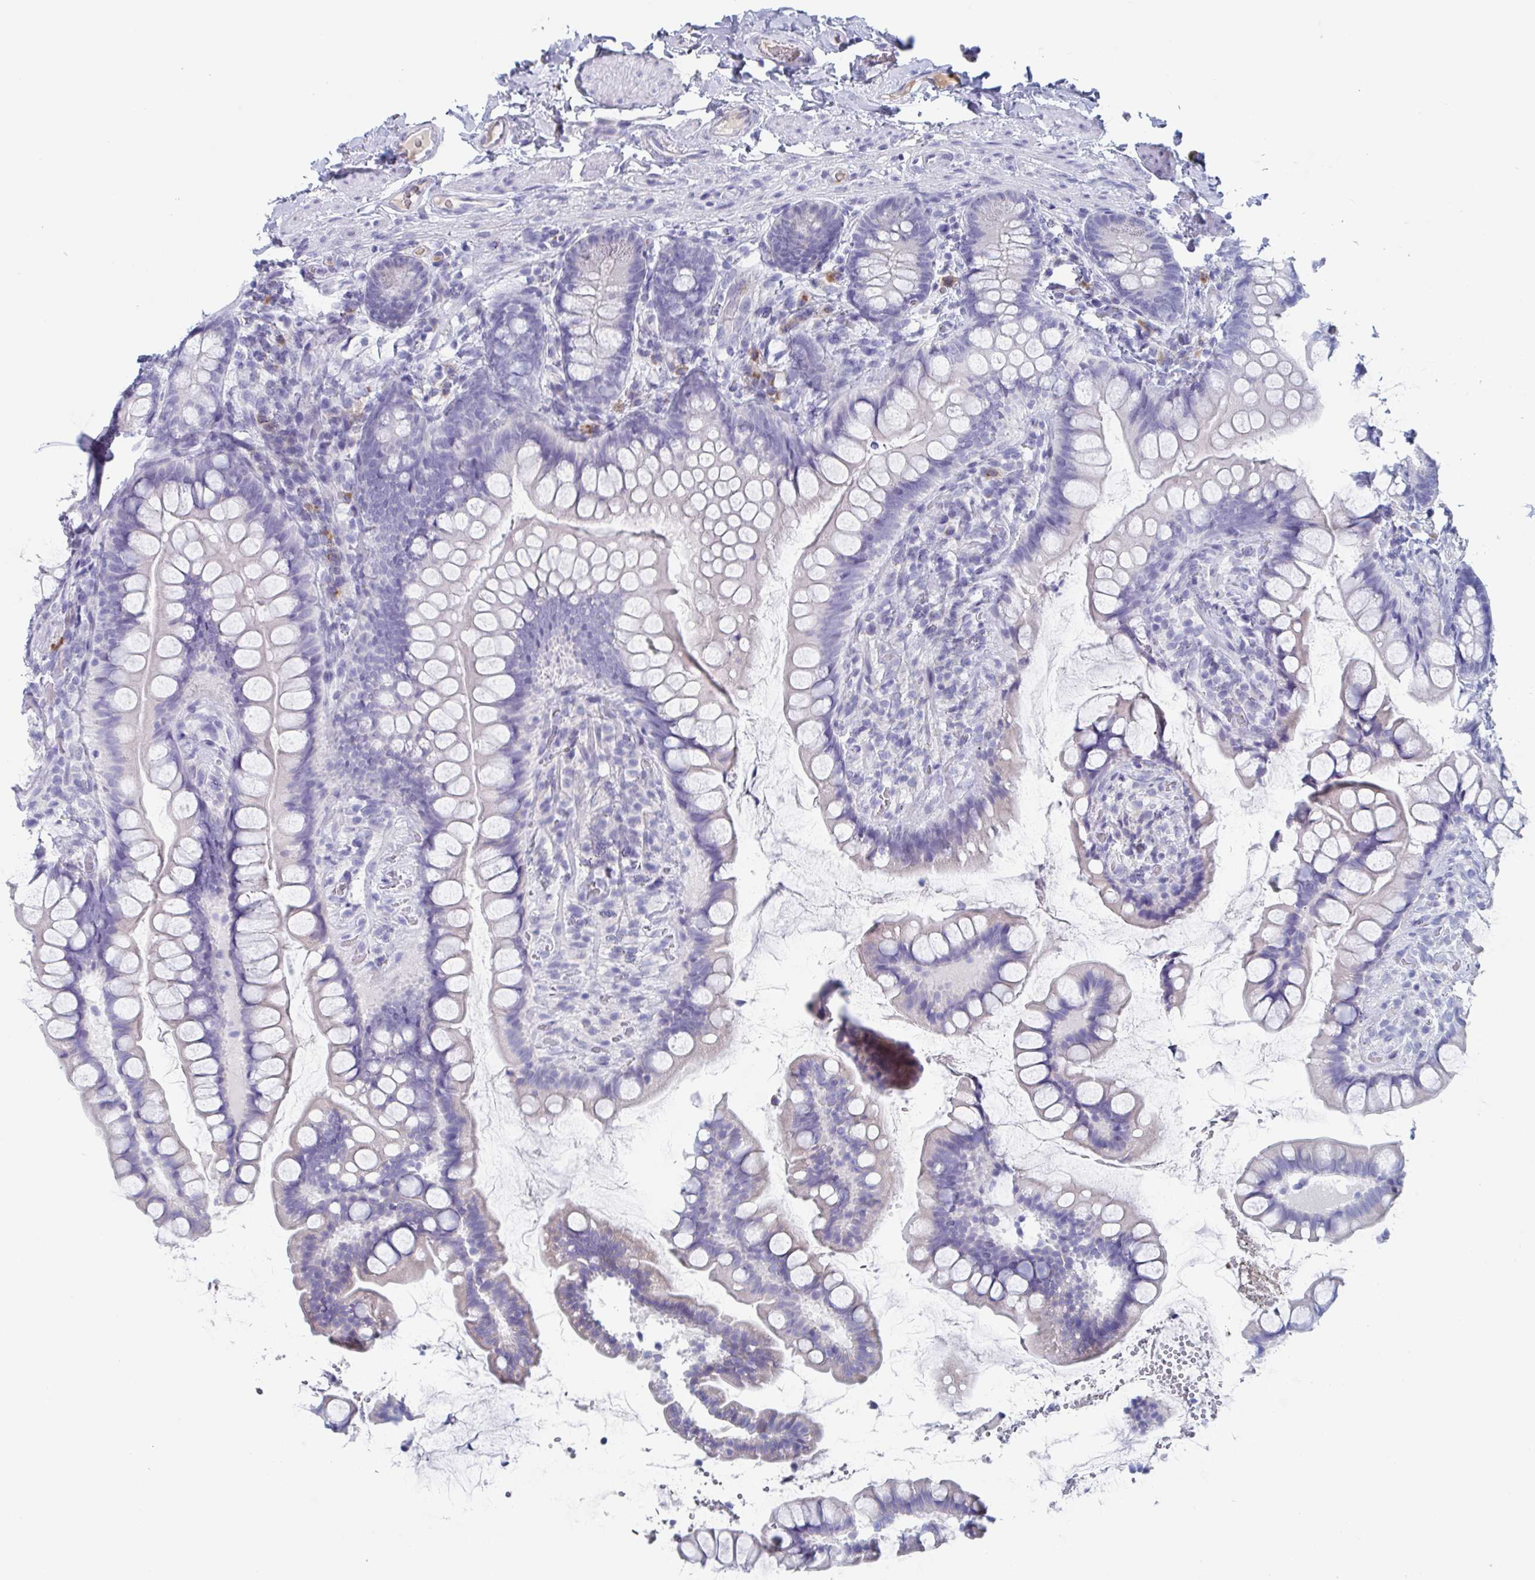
{"staining": {"intensity": "negative", "quantity": "none", "location": "none"}, "tissue": "small intestine", "cell_type": "Glandular cells", "image_type": "normal", "snomed": [{"axis": "morphology", "description": "Normal tissue, NOS"}, {"axis": "topography", "description": "Small intestine"}], "caption": "Small intestine was stained to show a protein in brown. There is no significant positivity in glandular cells. (Stains: DAB immunohistochemistry (IHC) with hematoxylin counter stain, Microscopy: brightfield microscopy at high magnification).", "gene": "NT5C3B", "patient": {"sex": "male", "age": 70}}